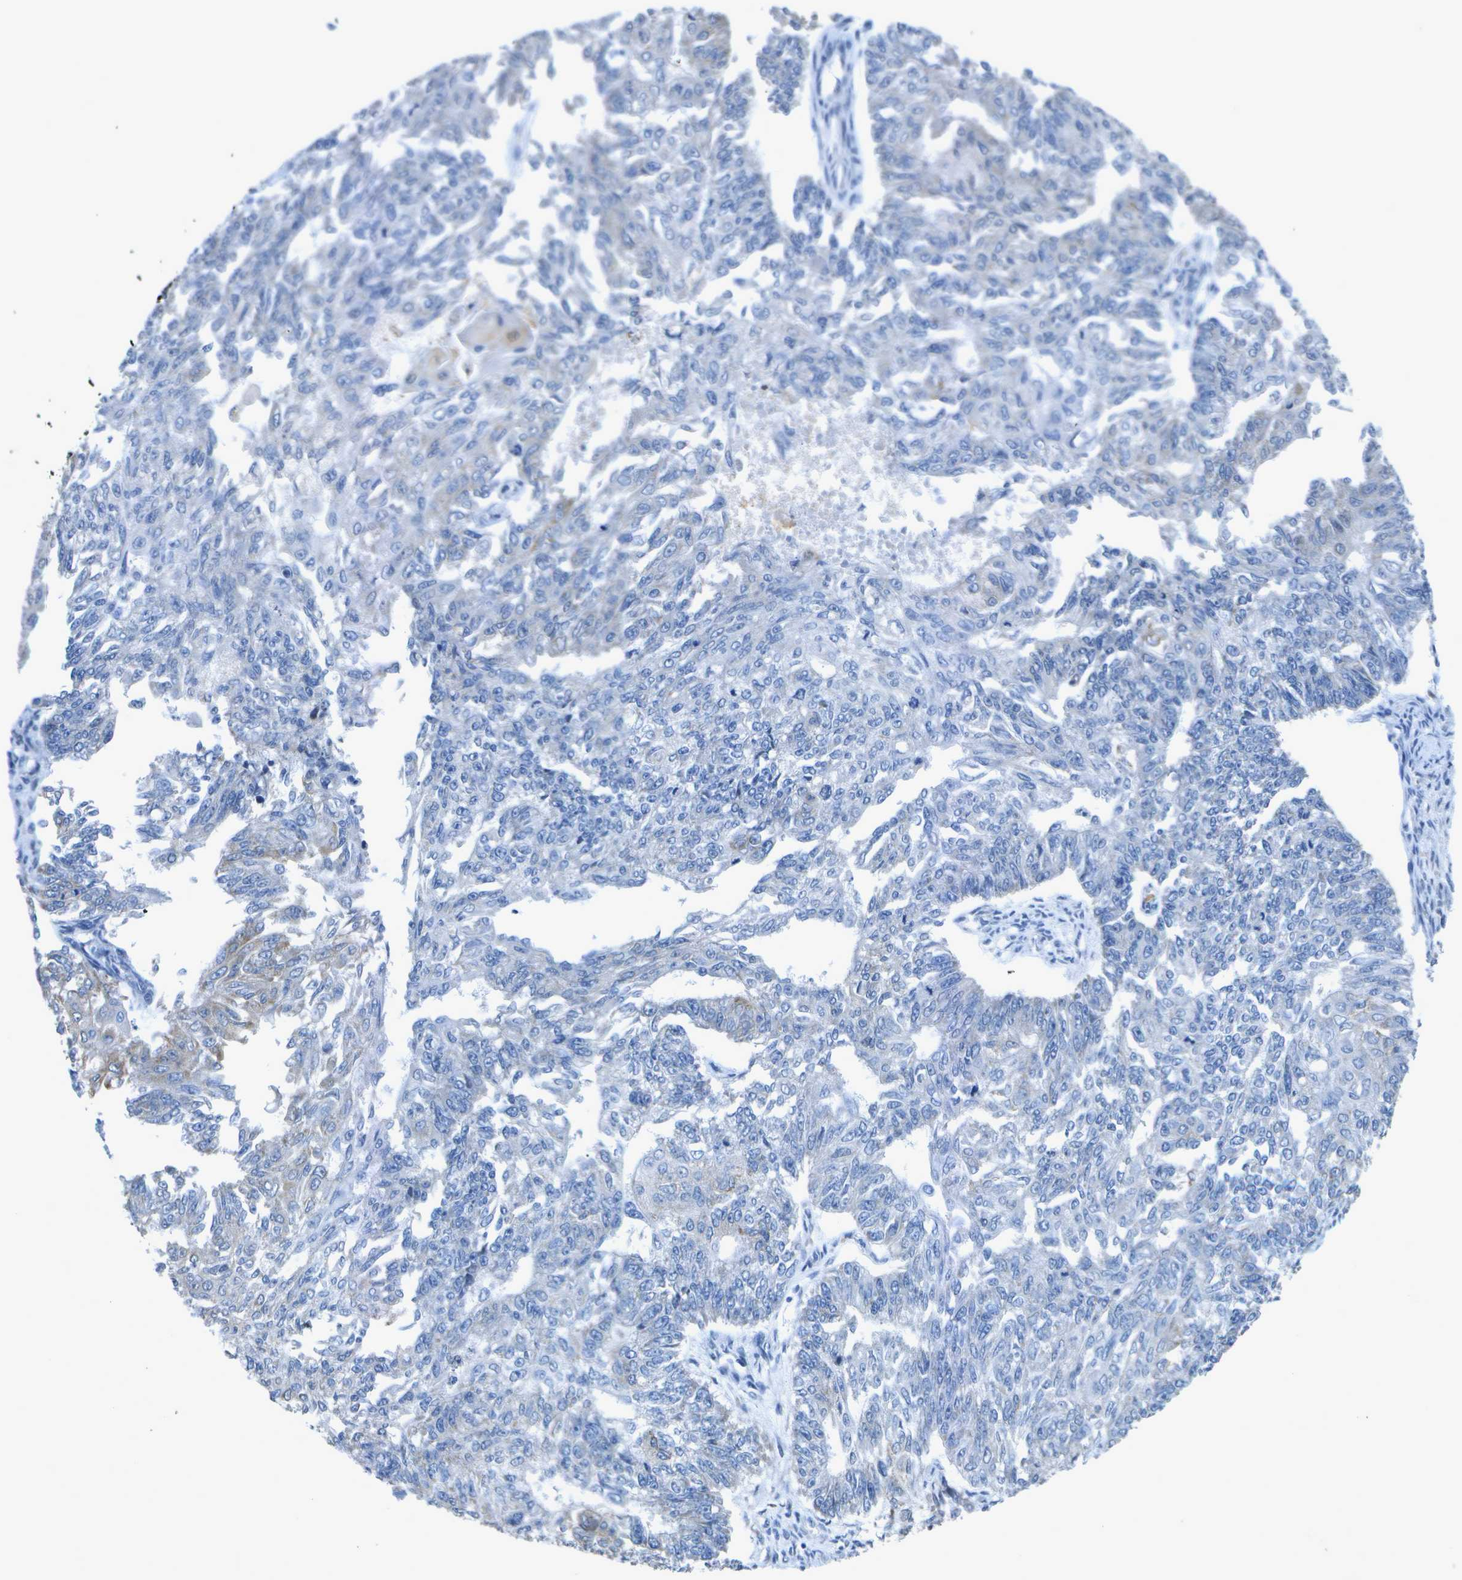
{"staining": {"intensity": "negative", "quantity": "none", "location": "none"}, "tissue": "endometrial cancer", "cell_type": "Tumor cells", "image_type": "cancer", "snomed": [{"axis": "morphology", "description": "Adenocarcinoma, NOS"}, {"axis": "topography", "description": "Endometrium"}], "caption": "Endometrial cancer (adenocarcinoma) stained for a protein using IHC exhibits no expression tumor cells.", "gene": "DSE", "patient": {"sex": "female", "age": 32}}